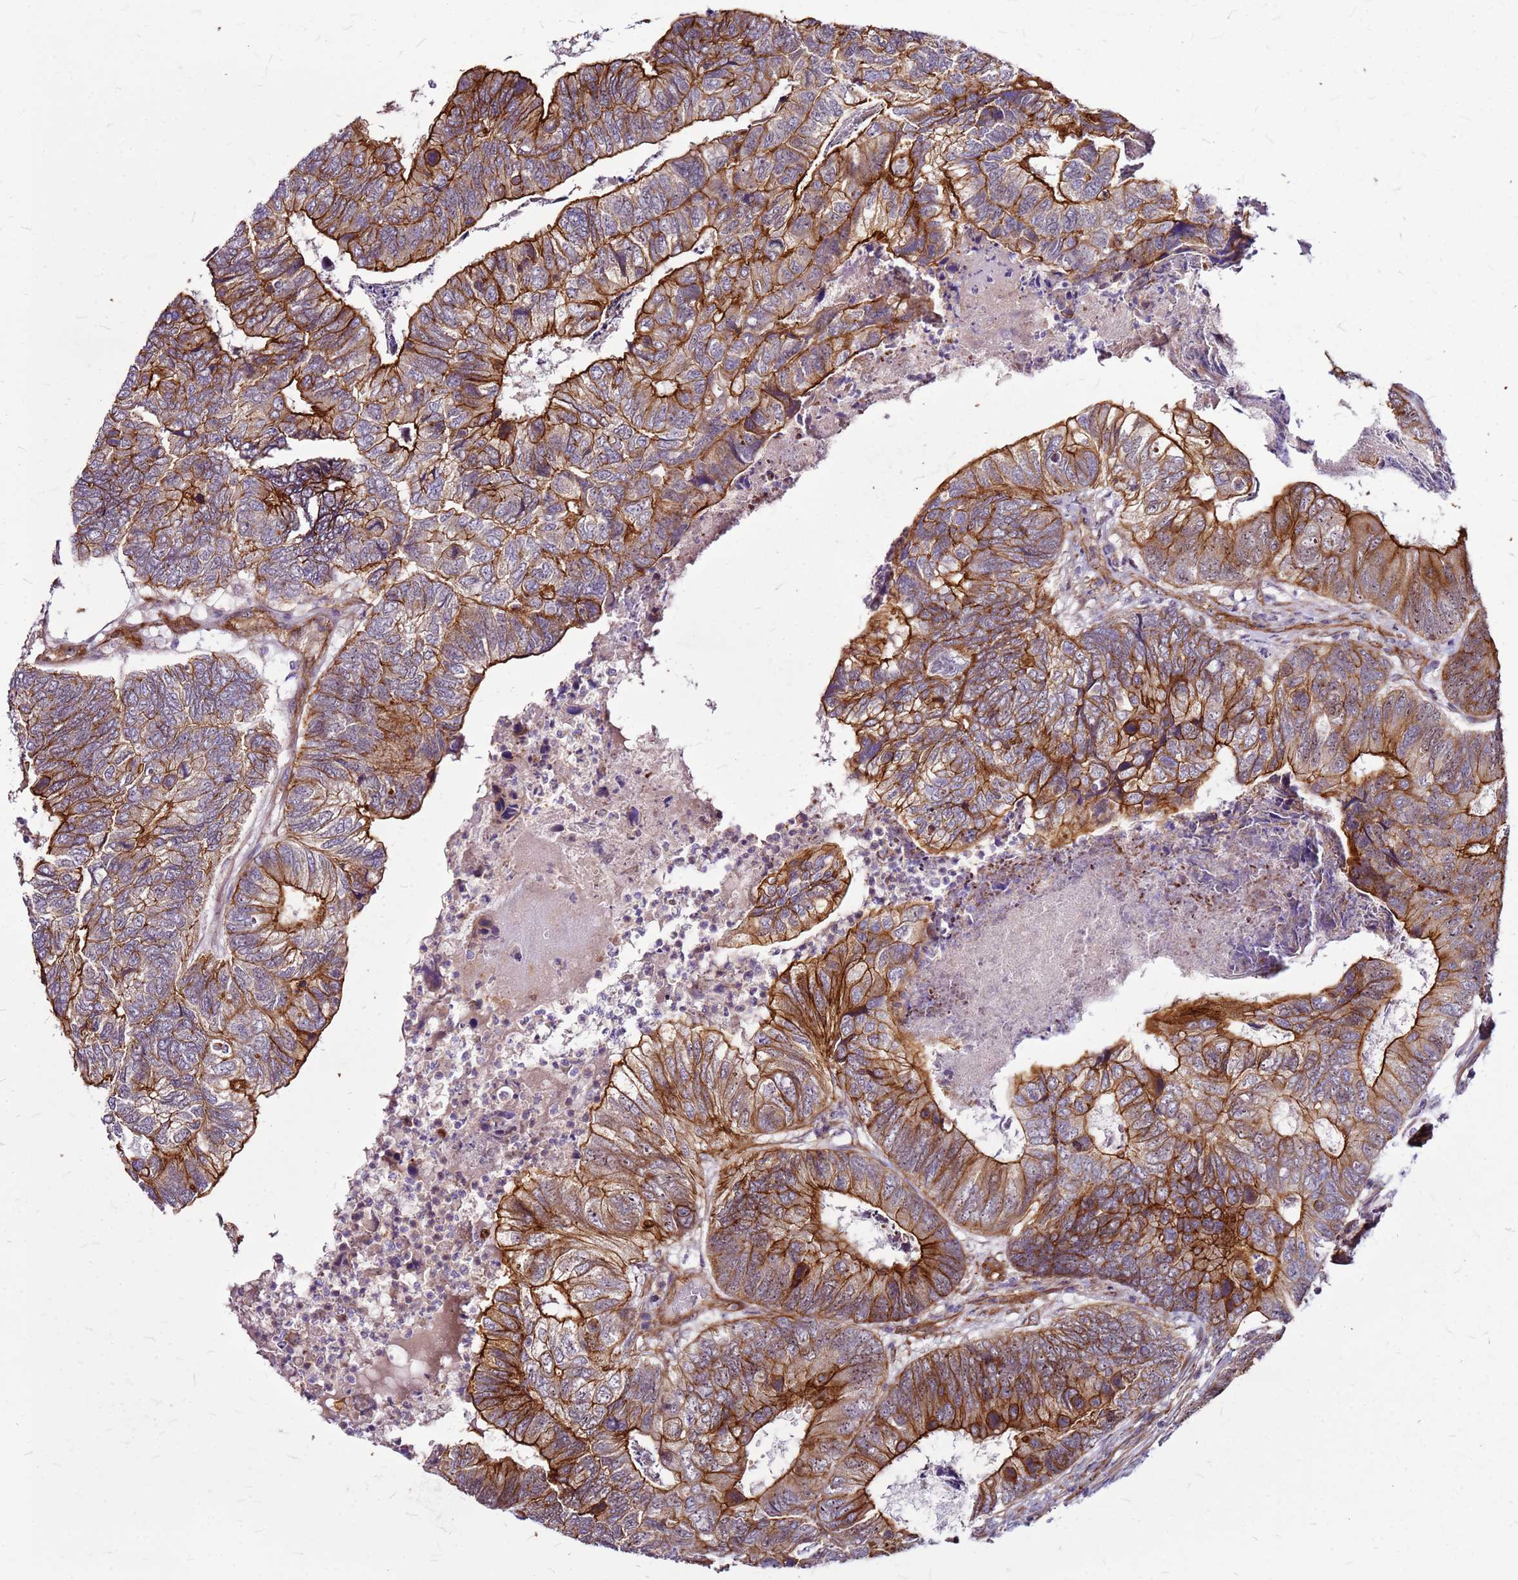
{"staining": {"intensity": "strong", "quantity": ">75%", "location": "cytoplasmic/membranous"}, "tissue": "colorectal cancer", "cell_type": "Tumor cells", "image_type": "cancer", "snomed": [{"axis": "morphology", "description": "Adenocarcinoma, NOS"}, {"axis": "topography", "description": "Colon"}], "caption": "Protein analysis of colorectal adenocarcinoma tissue displays strong cytoplasmic/membranous expression in about >75% of tumor cells. The staining was performed using DAB (3,3'-diaminobenzidine) to visualize the protein expression in brown, while the nuclei were stained in blue with hematoxylin (Magnification: 20x).", "gene": "TOPAZ1", "patient": {"sex": "female", "age": 67}}